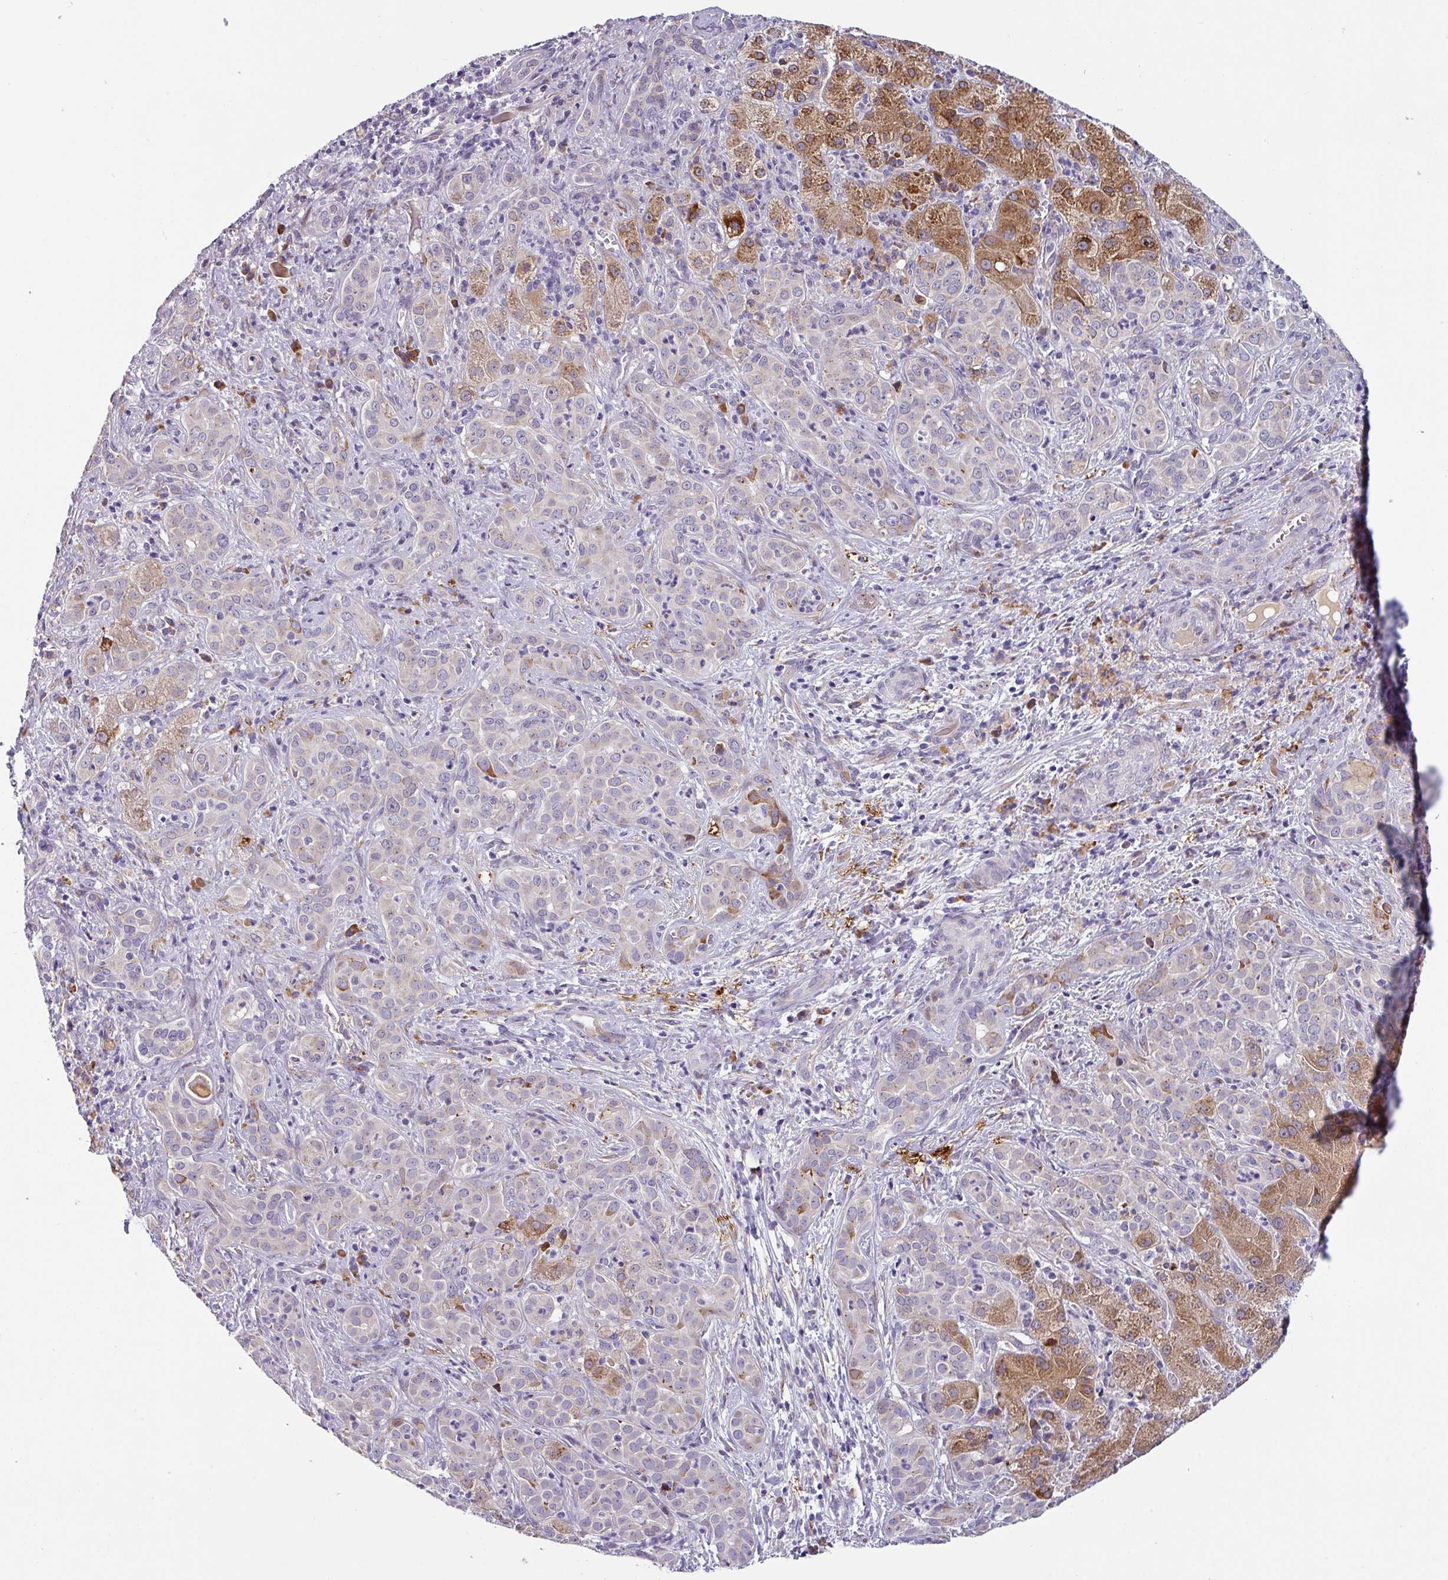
{"staining": {"intensity": "negative", "quantity": "none", "location": "none"}, "tissue": "liver cancer", "cell_type": "Tumor cells", "image_type": "cancer", "snomed": [{"axis": "morphology", "description": "Cholangiocarcinoma"}, {"axis": "topography", "description": "Liver"}], "caption": "Immunohistochemistry (IHC) of liver cancer displays no staining in tumor cells.", "gene": "KLHL3", "patient": {"sex": "male", "age": 67}}